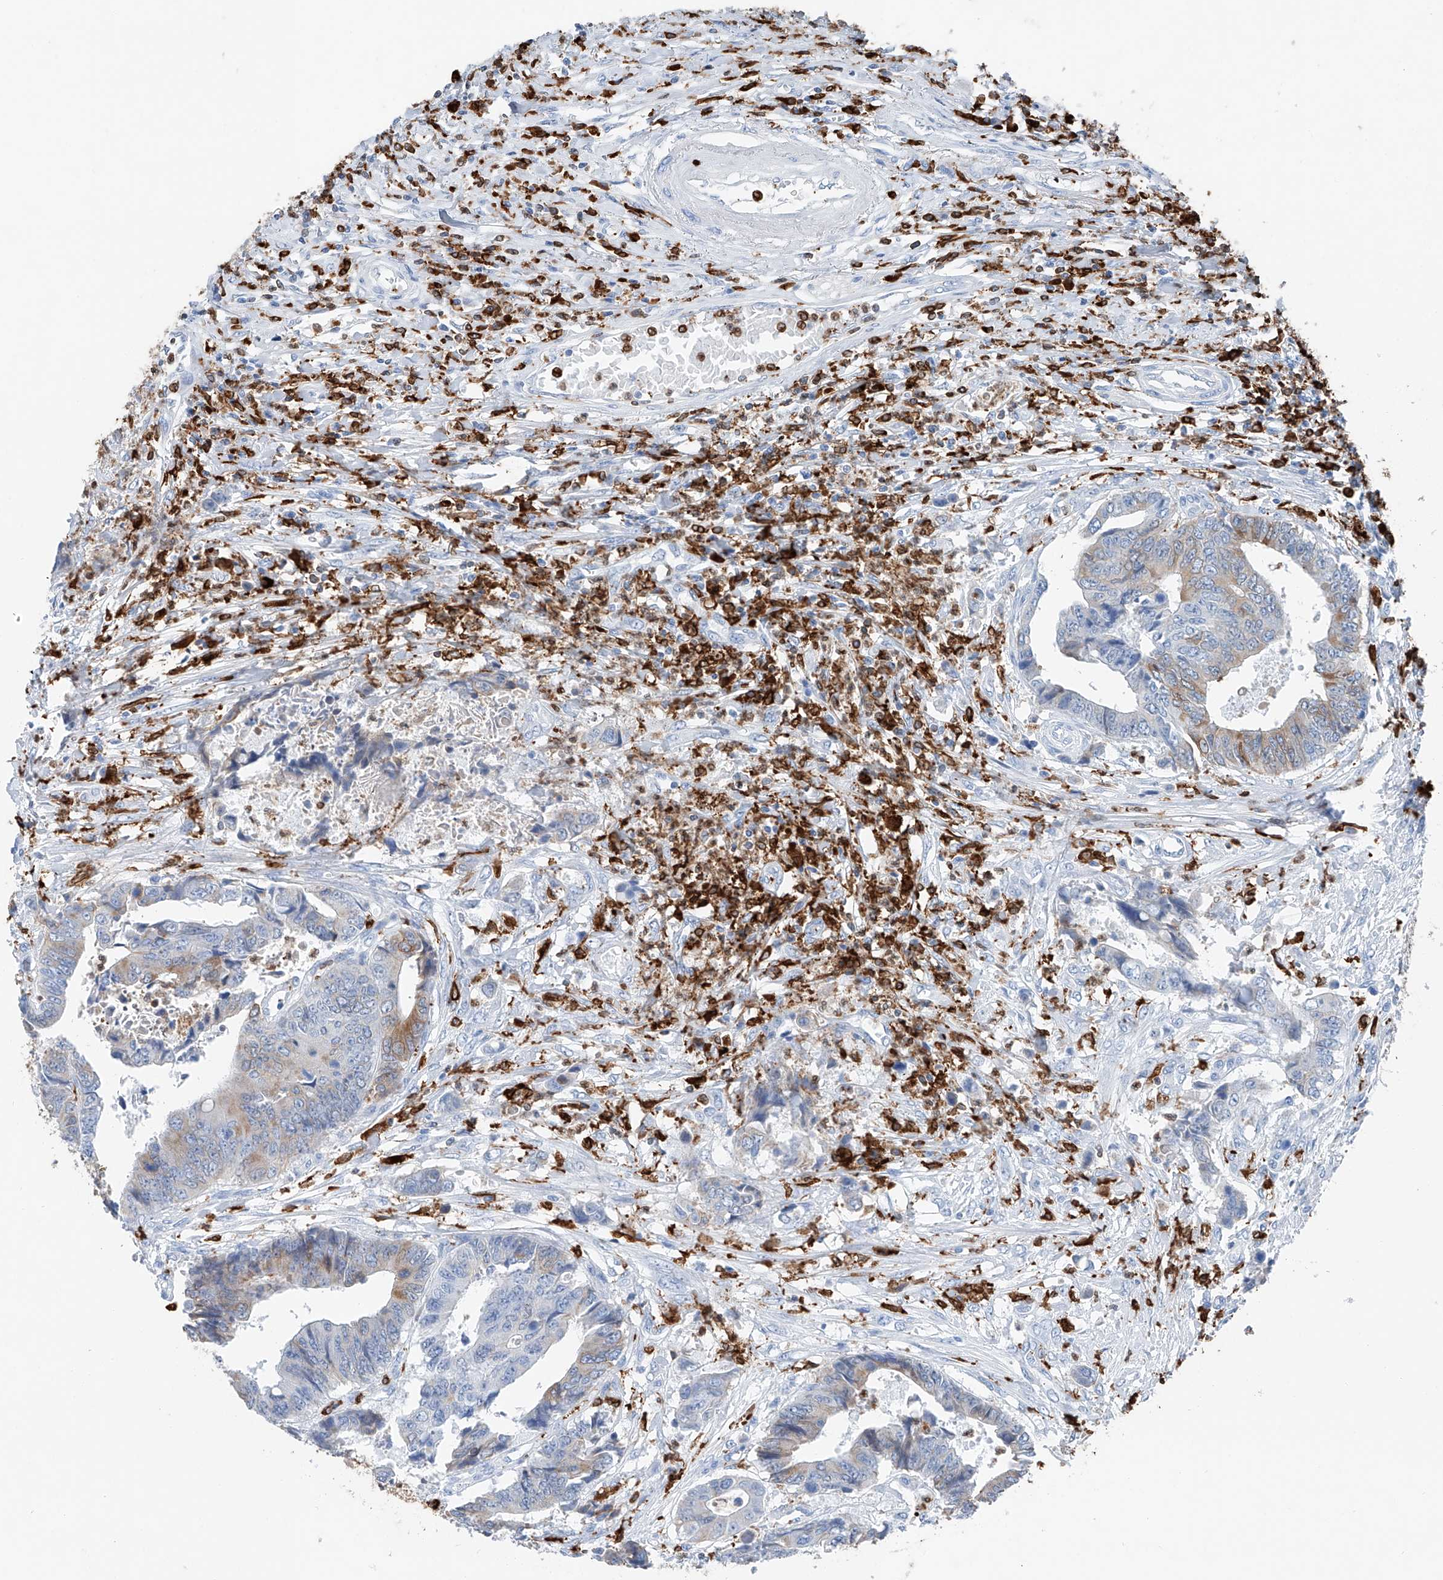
{"staining": {"intensity": "weak", "quantity": "<25%", "location": "cytoplasmic/membranous"}, "tissue": "colorectal cancer", "cell_type": "Tumor cells", "image_type": "cancer", "snomed": [{"axis": "morphology", "description": "Adenocarcinoma, NOS"}, {"axis": "topography", "description": "Rectum"}], "caption": "Immunohistochemistry (IHC) micrograph of colorectal cancer stained for a protein (brown), which displays no staining in tumor cells.", "gene": "TBXAS1", "patient": {"sex": "male", "age": 84}}